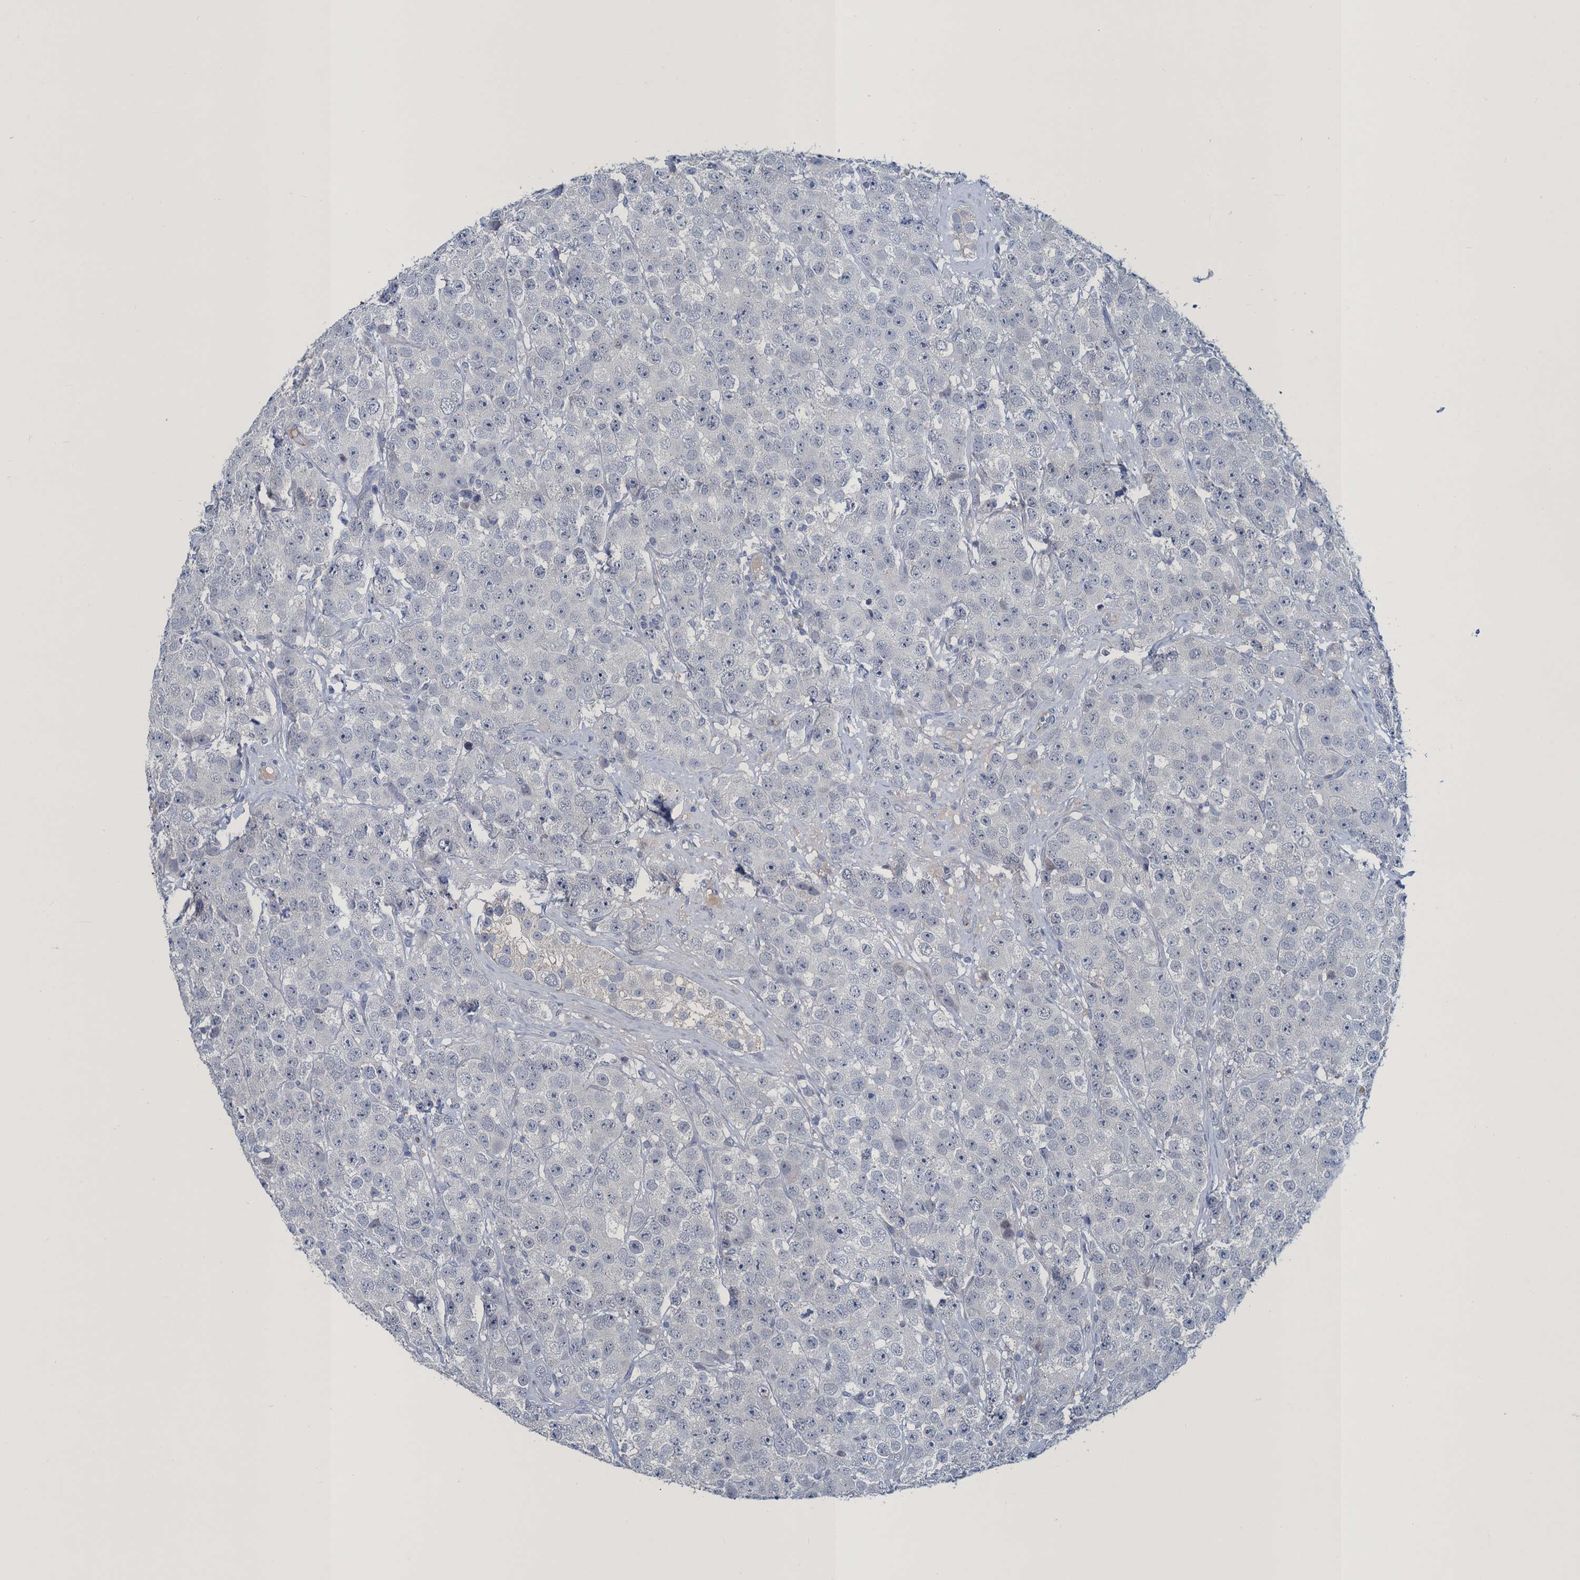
{"staining": {"intensity": "negative", "quantity": "none", "location": "none"}, "tissue": "testis cancer", "cell_type": "Tumor cells", "image_type": "cancer", "snomed": [{"axis": "morphology", "description": "Seminoma, NOS"}, {"axis": "topography", "description": "Testis"}], "caption": "Testis seminoma was stained to show a protein in brown. There is no significant staining in tumor cells.", "gene": "ATOSA", "patient": {"sex": "male", "age": 28}}